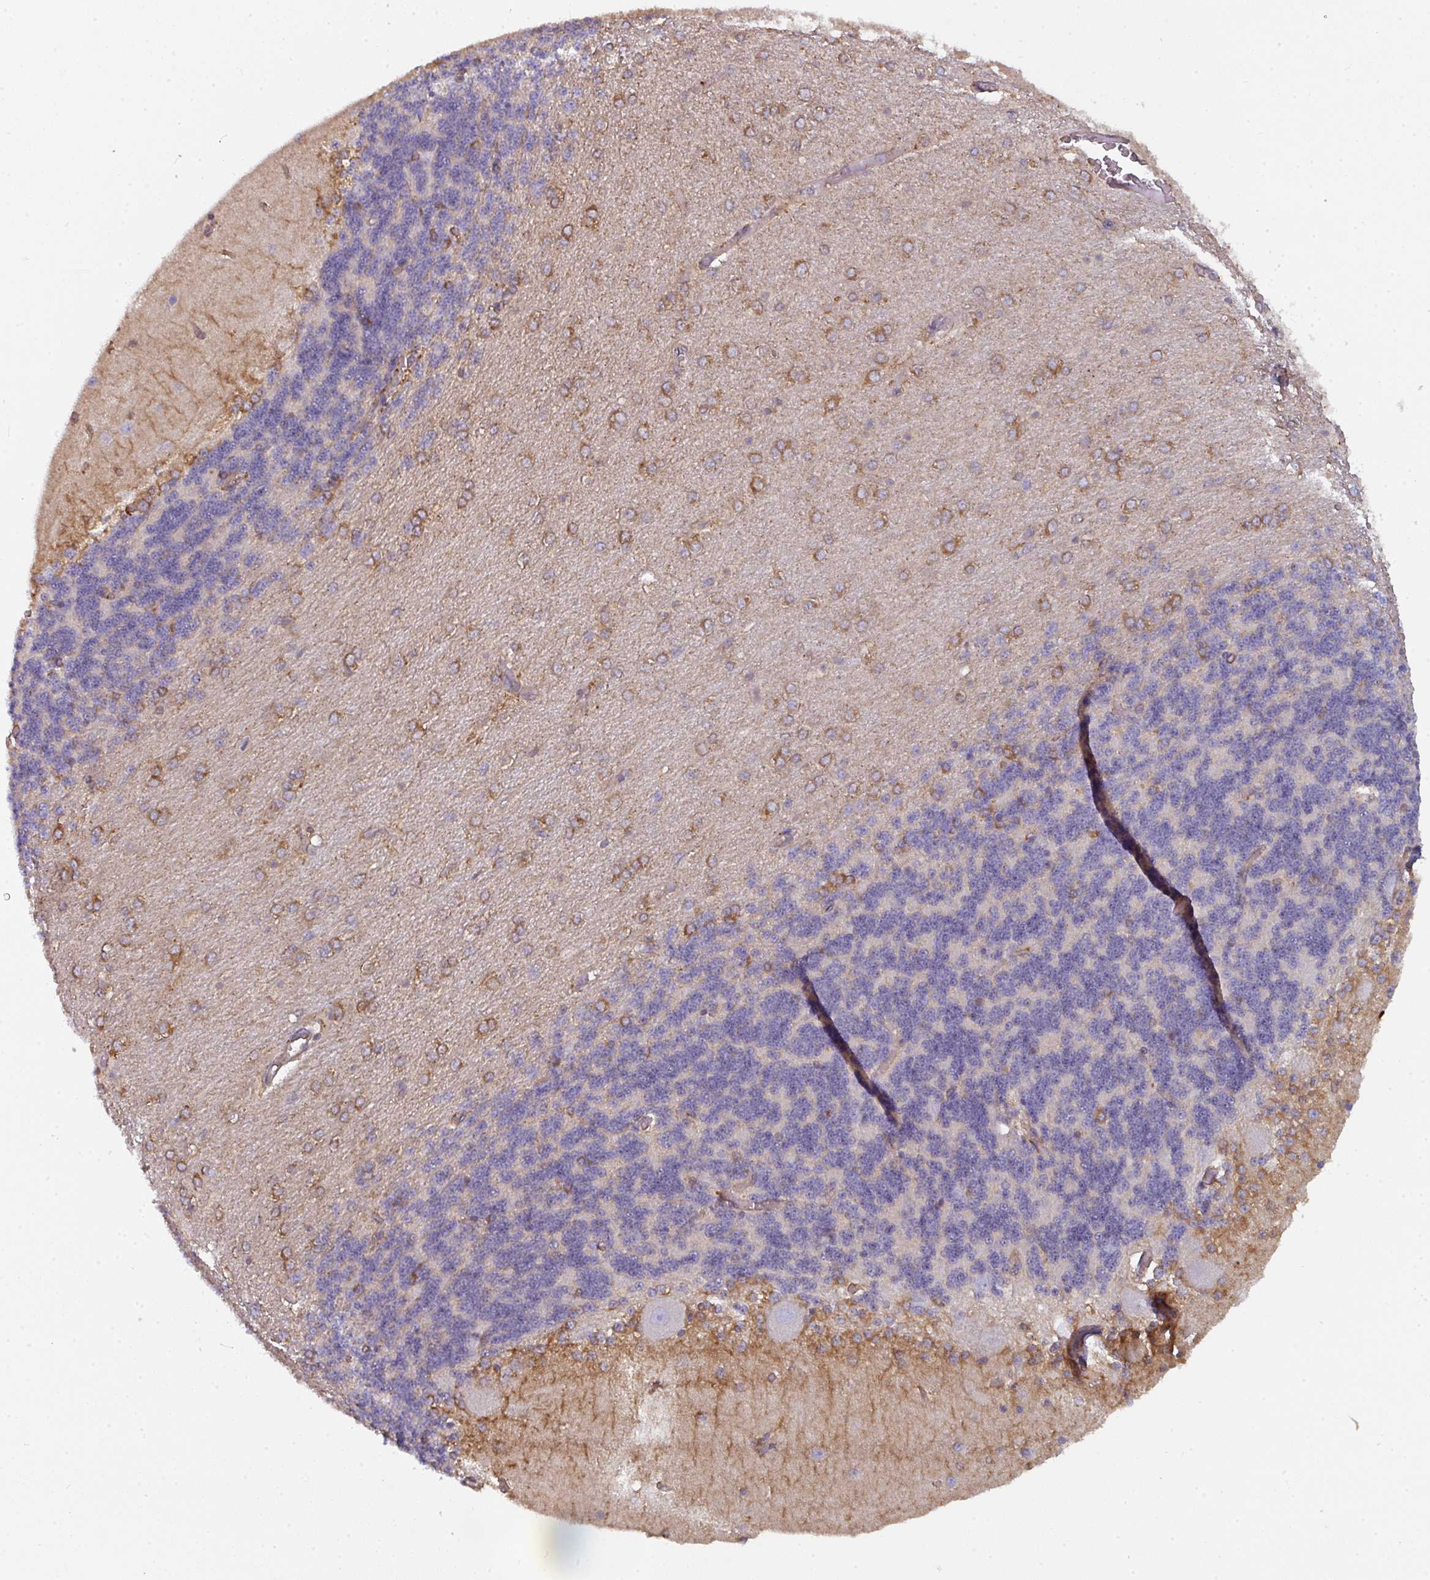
{"staining": {"intensity": "negative", "quantity": "none", "location": "none"}, "tissue": "cerebellum", "cell_type": "Cells in granular layer", "image_type": "normal", "snomed": [{"axis": "morphology", "description": "Normal tissue, NOS"}, {"axis": "topography", "description": "Cerebellum"}], "caption": "Cerebellum stained for a protein using immunohistochemistry (IHC) exhibits no positivity cells in granular layer.", "gene": "DYNC1I2", "patient": {"sex": "female", "age": 54}}